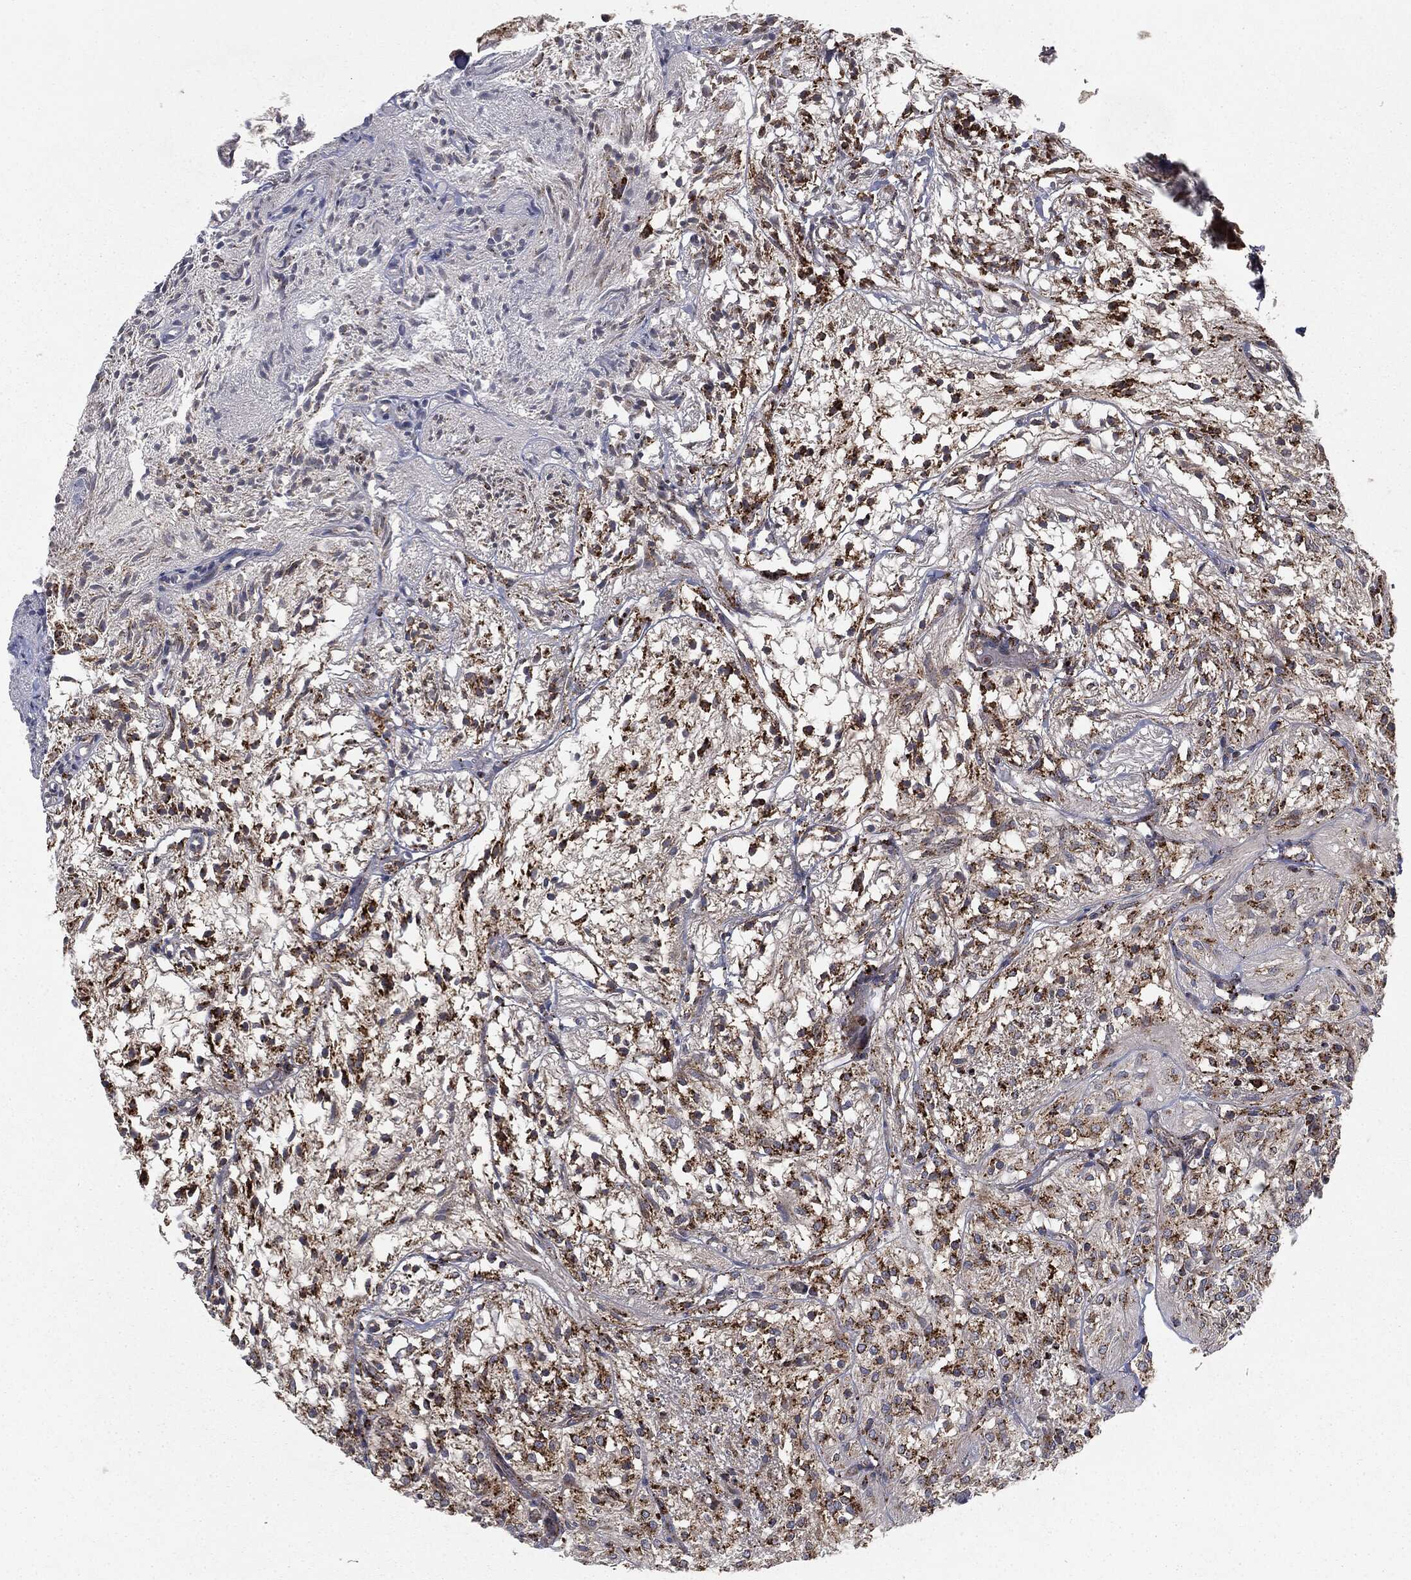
{"staining": {"intensity": "strong", "quantity": ">75%", "location": "cytoplasmic/membranous"}, "tissue": "glioma", "cell_type": "Tumor cells", "image_type": "cancer", "snomed": [{"axis": "morphology", "description": "Glioma, malignant, Low grade"}, {"axis": "topography", "description": "Brain"}], "caption": "Approximately >75% of tumor cells in malignant glioma (low-grade) reveal strong cytoplasmic/membranous protein positivity as visualized by brown immunohistochemical staining.", "gene": "CTSA", "patient": {"sex": "male", "age": 3}}